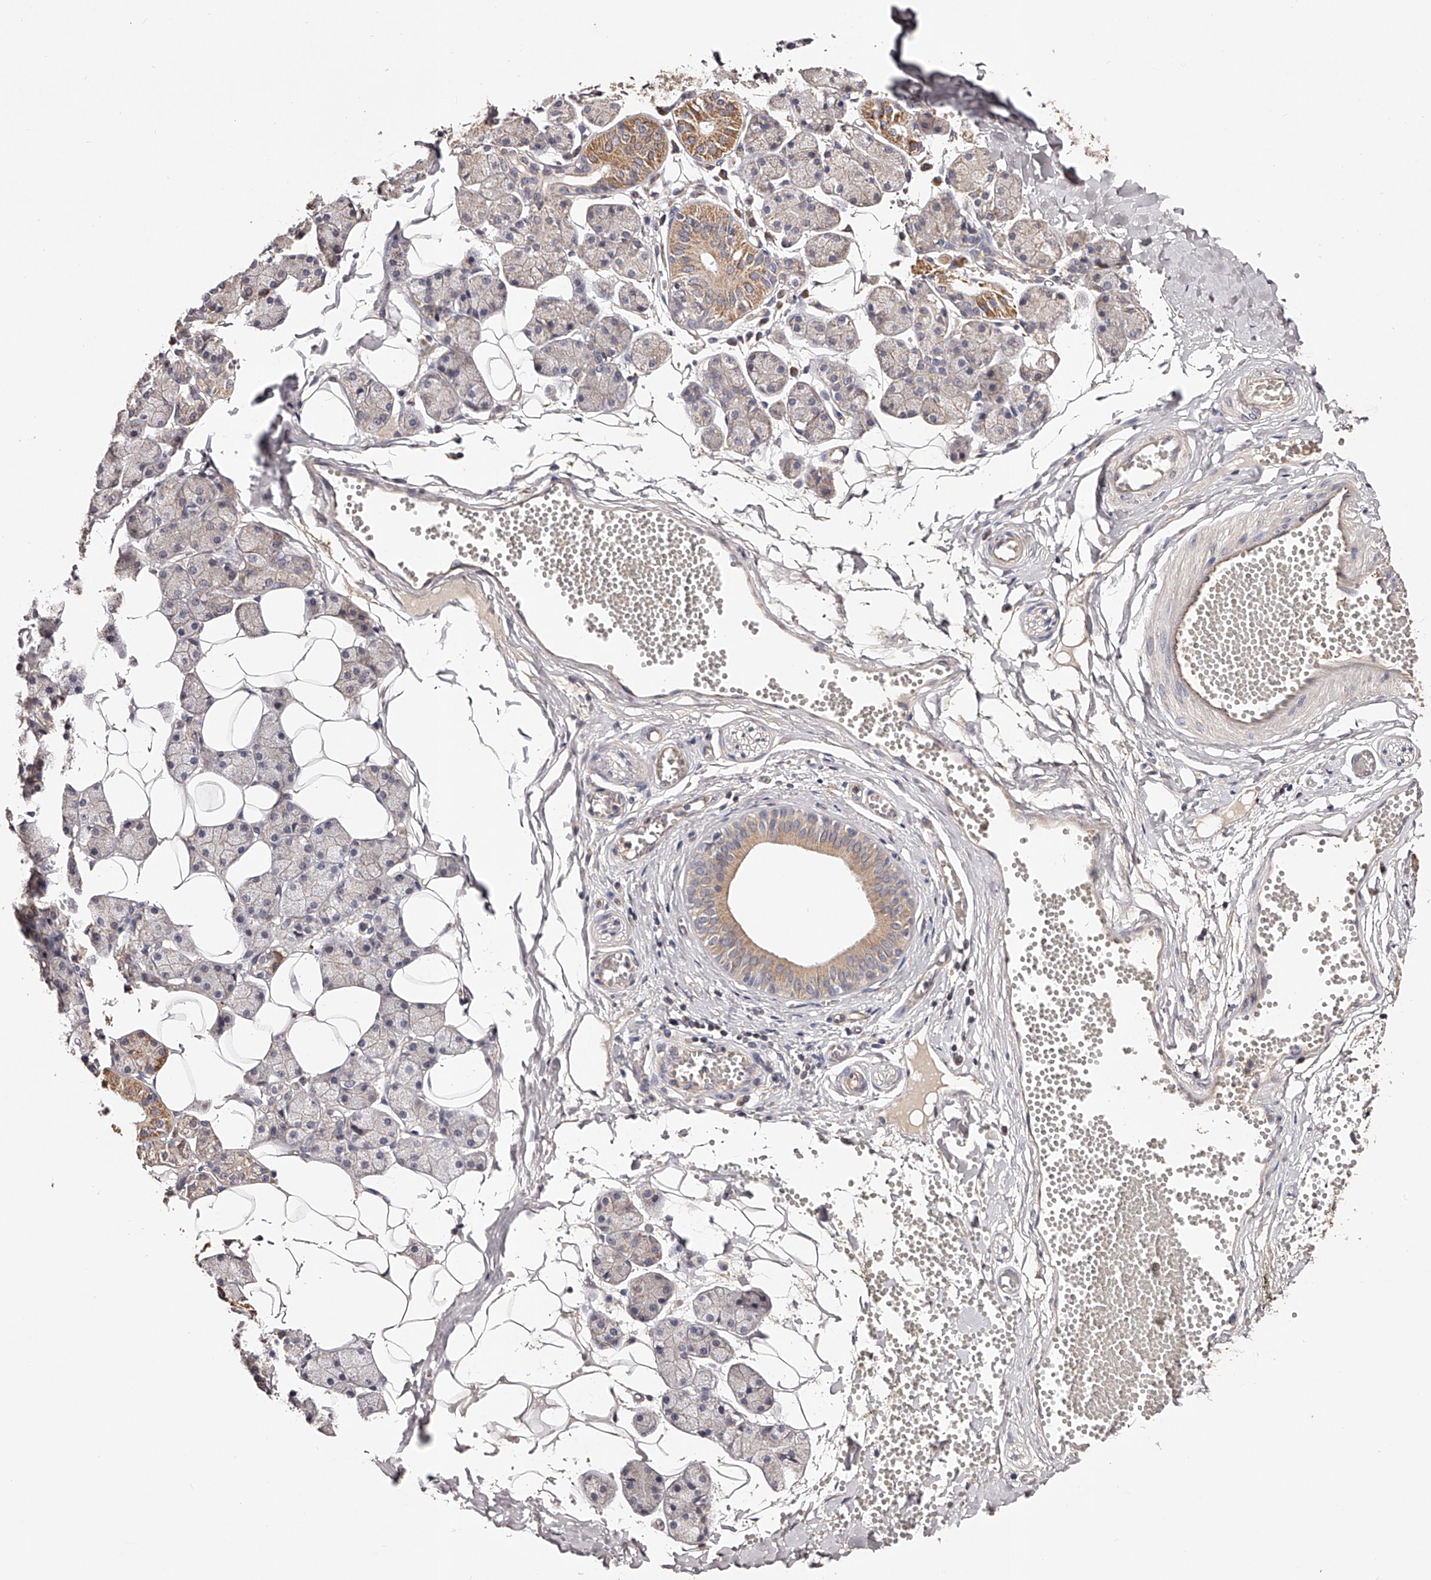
{"staining": {"intensity": "moderate", "quantity": "<25%", "location": "cytoplasmic/membranous"}, "tissue": "salivary gland", "cell_type": "Glandular cells", "image_type": "normal", "snomed": [{"axis": "morphology", "description": "Normal tissue, NOS"}, {"axis": "topography", "description": "Salivary gland"}], "caption": "Moderate cytoplasmic/membranous staining is appreciated in approximately <25% of glandular cells in unremarkable salivary gland.", "gene": "USP21", "patient": {"sex": "female", "age": 33}}